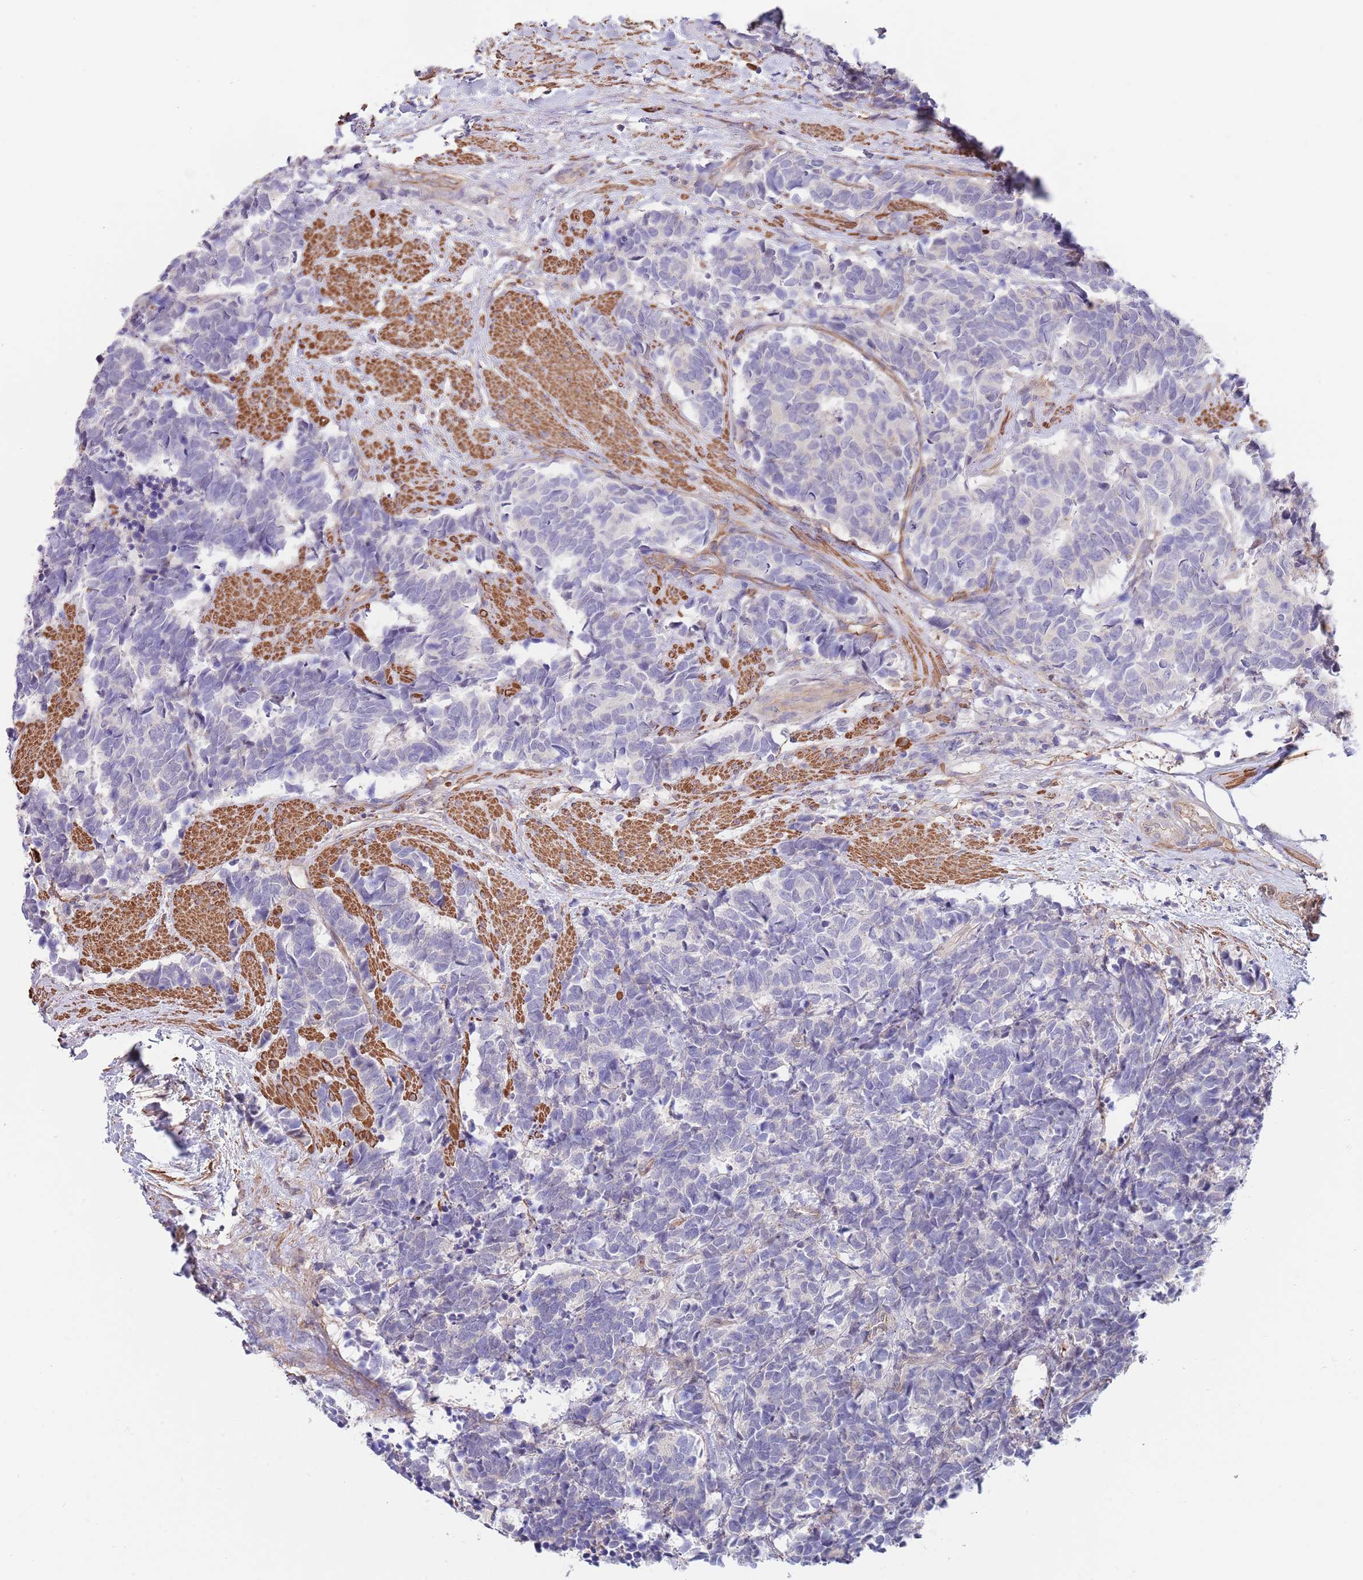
{"staining": {"intensity": "negative", "quantity": "none", "location": "none"}, "tissue": "carcinoid", "cell_type": "Tumor cells", "image_type": "cancer", "snomed": [{"axis": "morphology", "description": "Carcinoma, NOS"}, {"axis": "morphology", "description": "Carcinoid, malignant, NOS"}, {"axis": "topography", "description": "Prostate"}], "caption": "IHC histopathology image of carcinoid stained for a protein (brown), which reveals no positivity in tumor cells.", "gene": "BPNT1", "patient": {"sex": "male", "age": 57}}